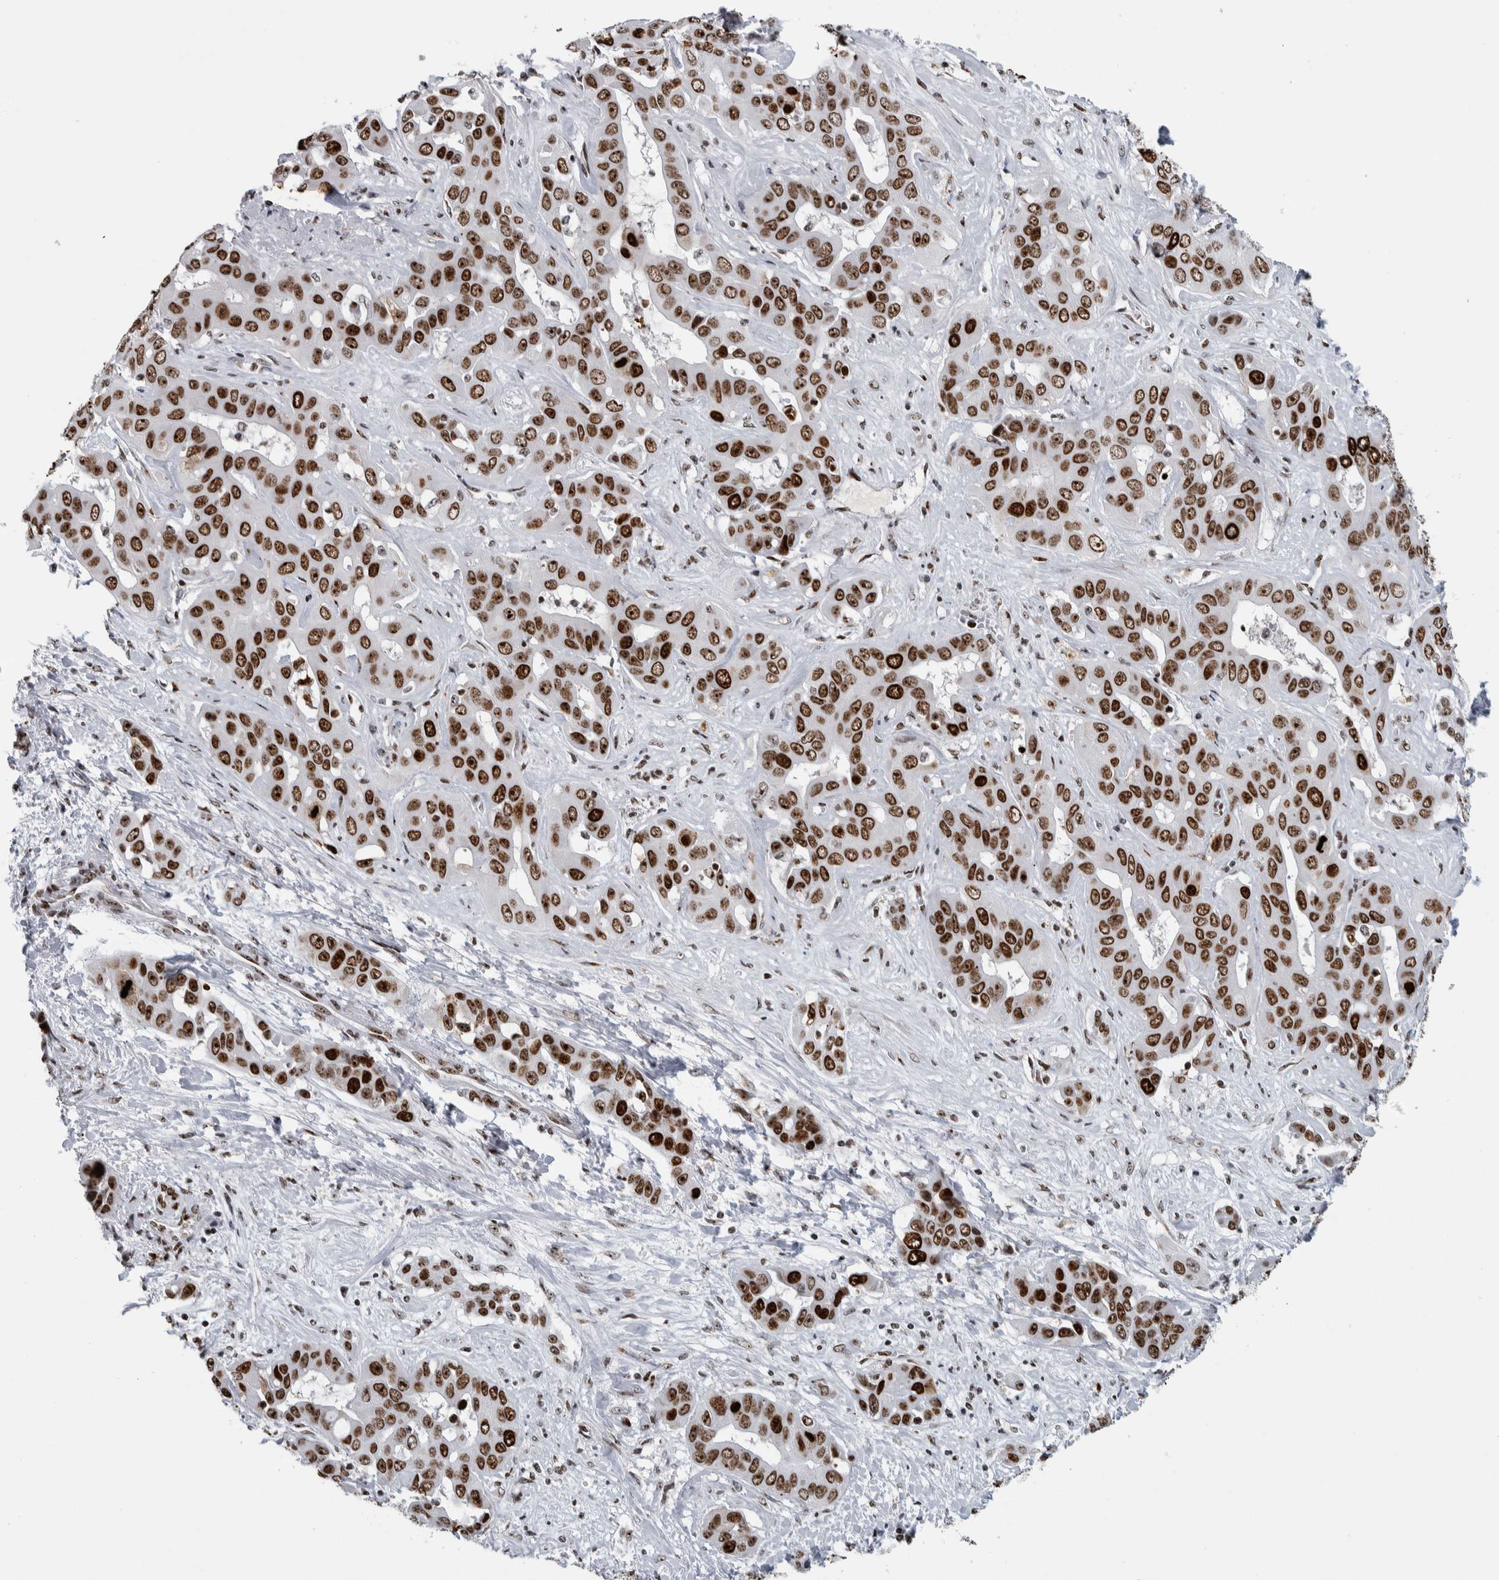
{"staining": {"intensity": "strong", "quantity": ">75%", "location": "nuclear"}, "tissue": "liver cancer", "cell_type": "Tumor cells", "image_type": "cancer", "snomed": [{"axis": "morphology", "description": "Cholangiocarcinoma"}, {"axis": "topography", "description": "Liver"}], "caption": "Immunohistochemistry (IHC) micrograph of liver cholangiocarcinoma stained for a protein (brown), which exhibits high levels of strong nuclear expression in about >75% of tumor cells.", "gene": "TOP2B", "patient": {"sex": "female", "age": 52}}